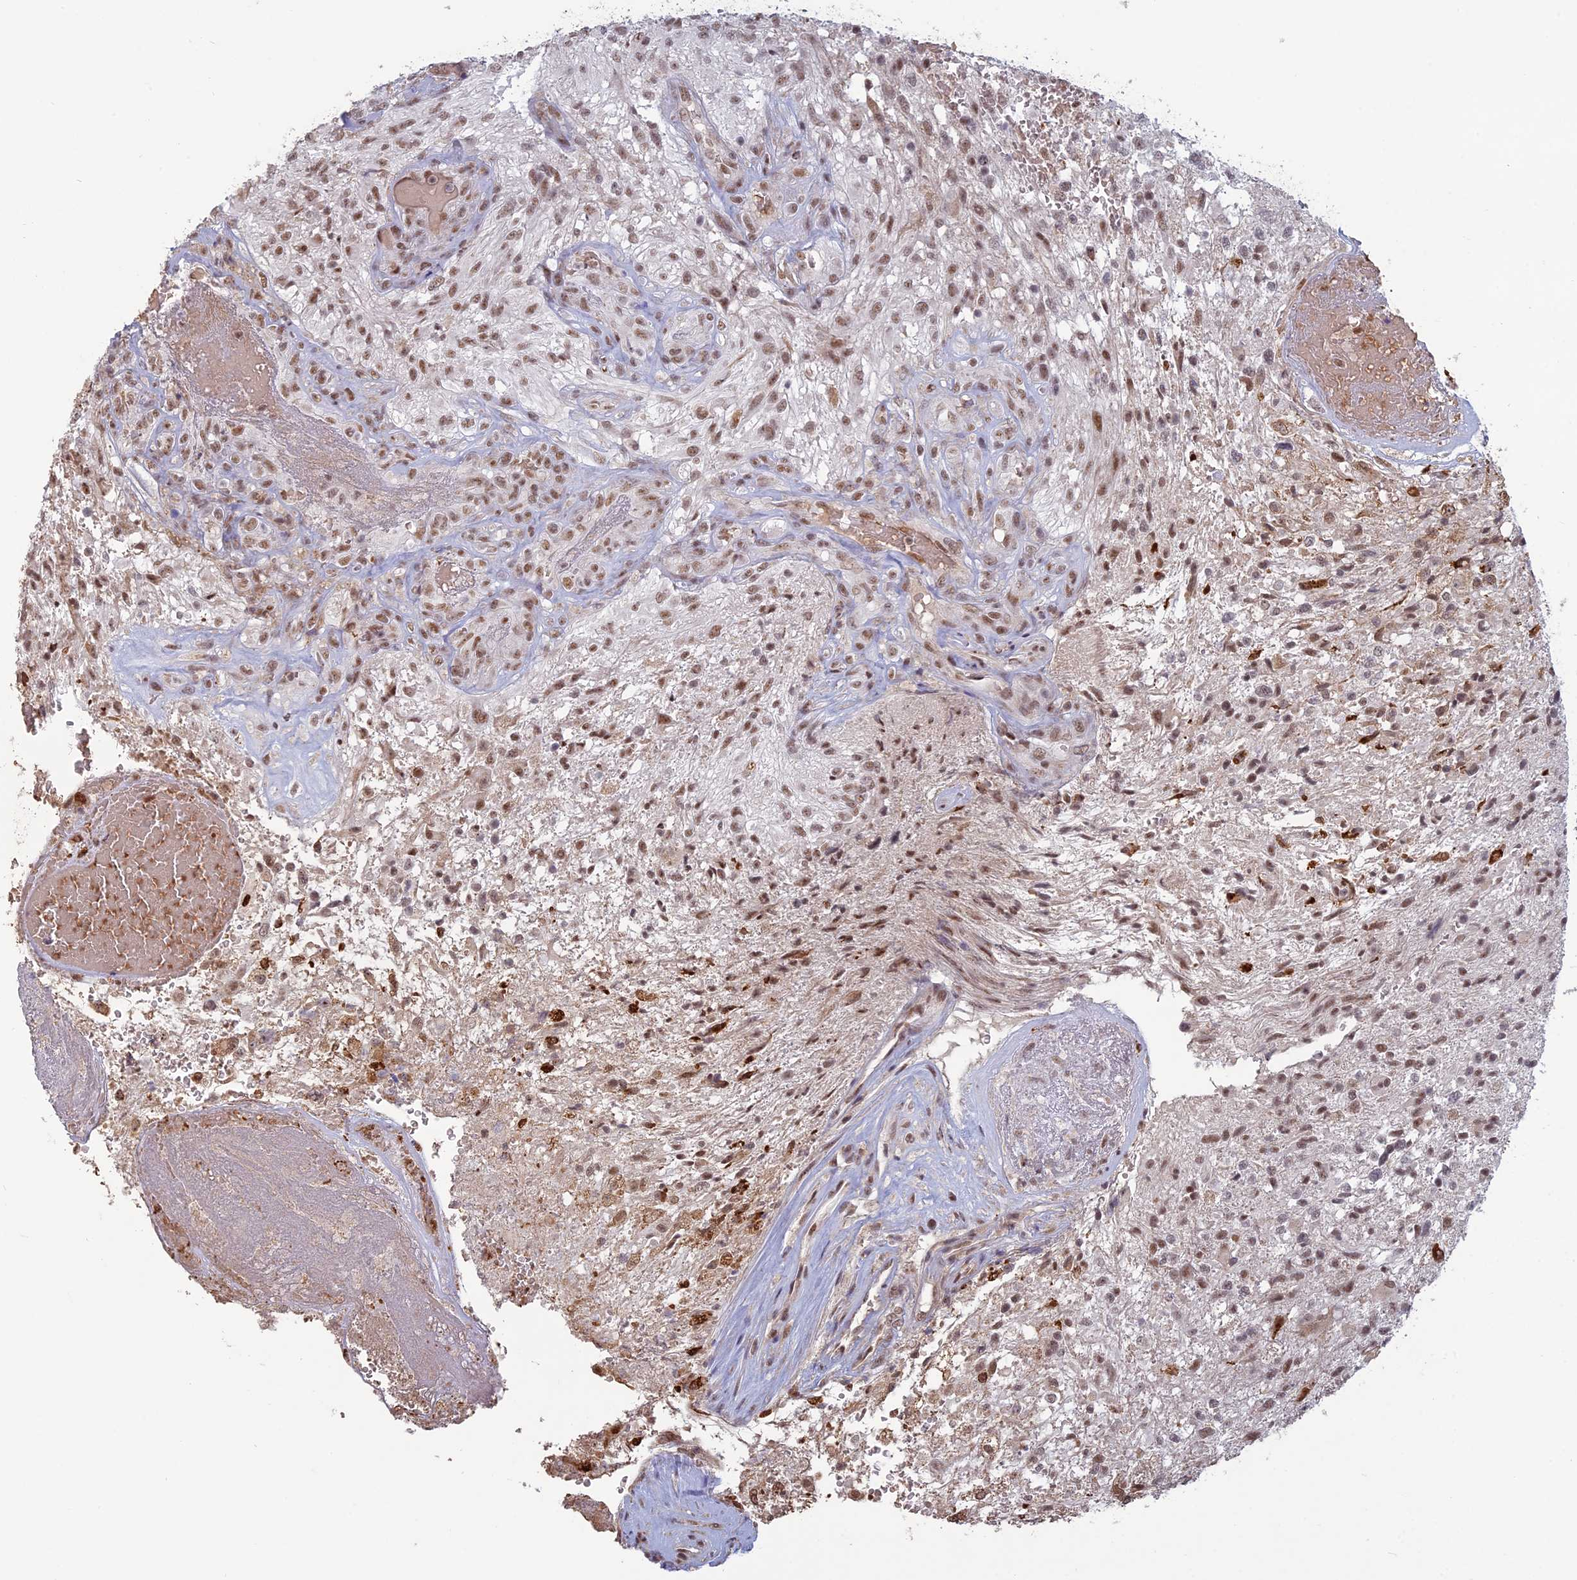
{"staining": {"intensity": "moderate", "quantity": ">75%", "location": "nuclear"}, "tissue": "glioma", "cell_type": "Tumor cells", "image_type": "cancer", "snomed": [{"axis": "morphology", "description": "Glioma, malignant, High grade"}, {"axis": "topography", "description": "Brain"}], "caption": "Immunohistochemical staining of human glioma shows medium levels of moderate nuclear staining in approximately >75% of tumor cells.", "gene": "MFAP1", "patient": {"sex": "male", "age": 56}}